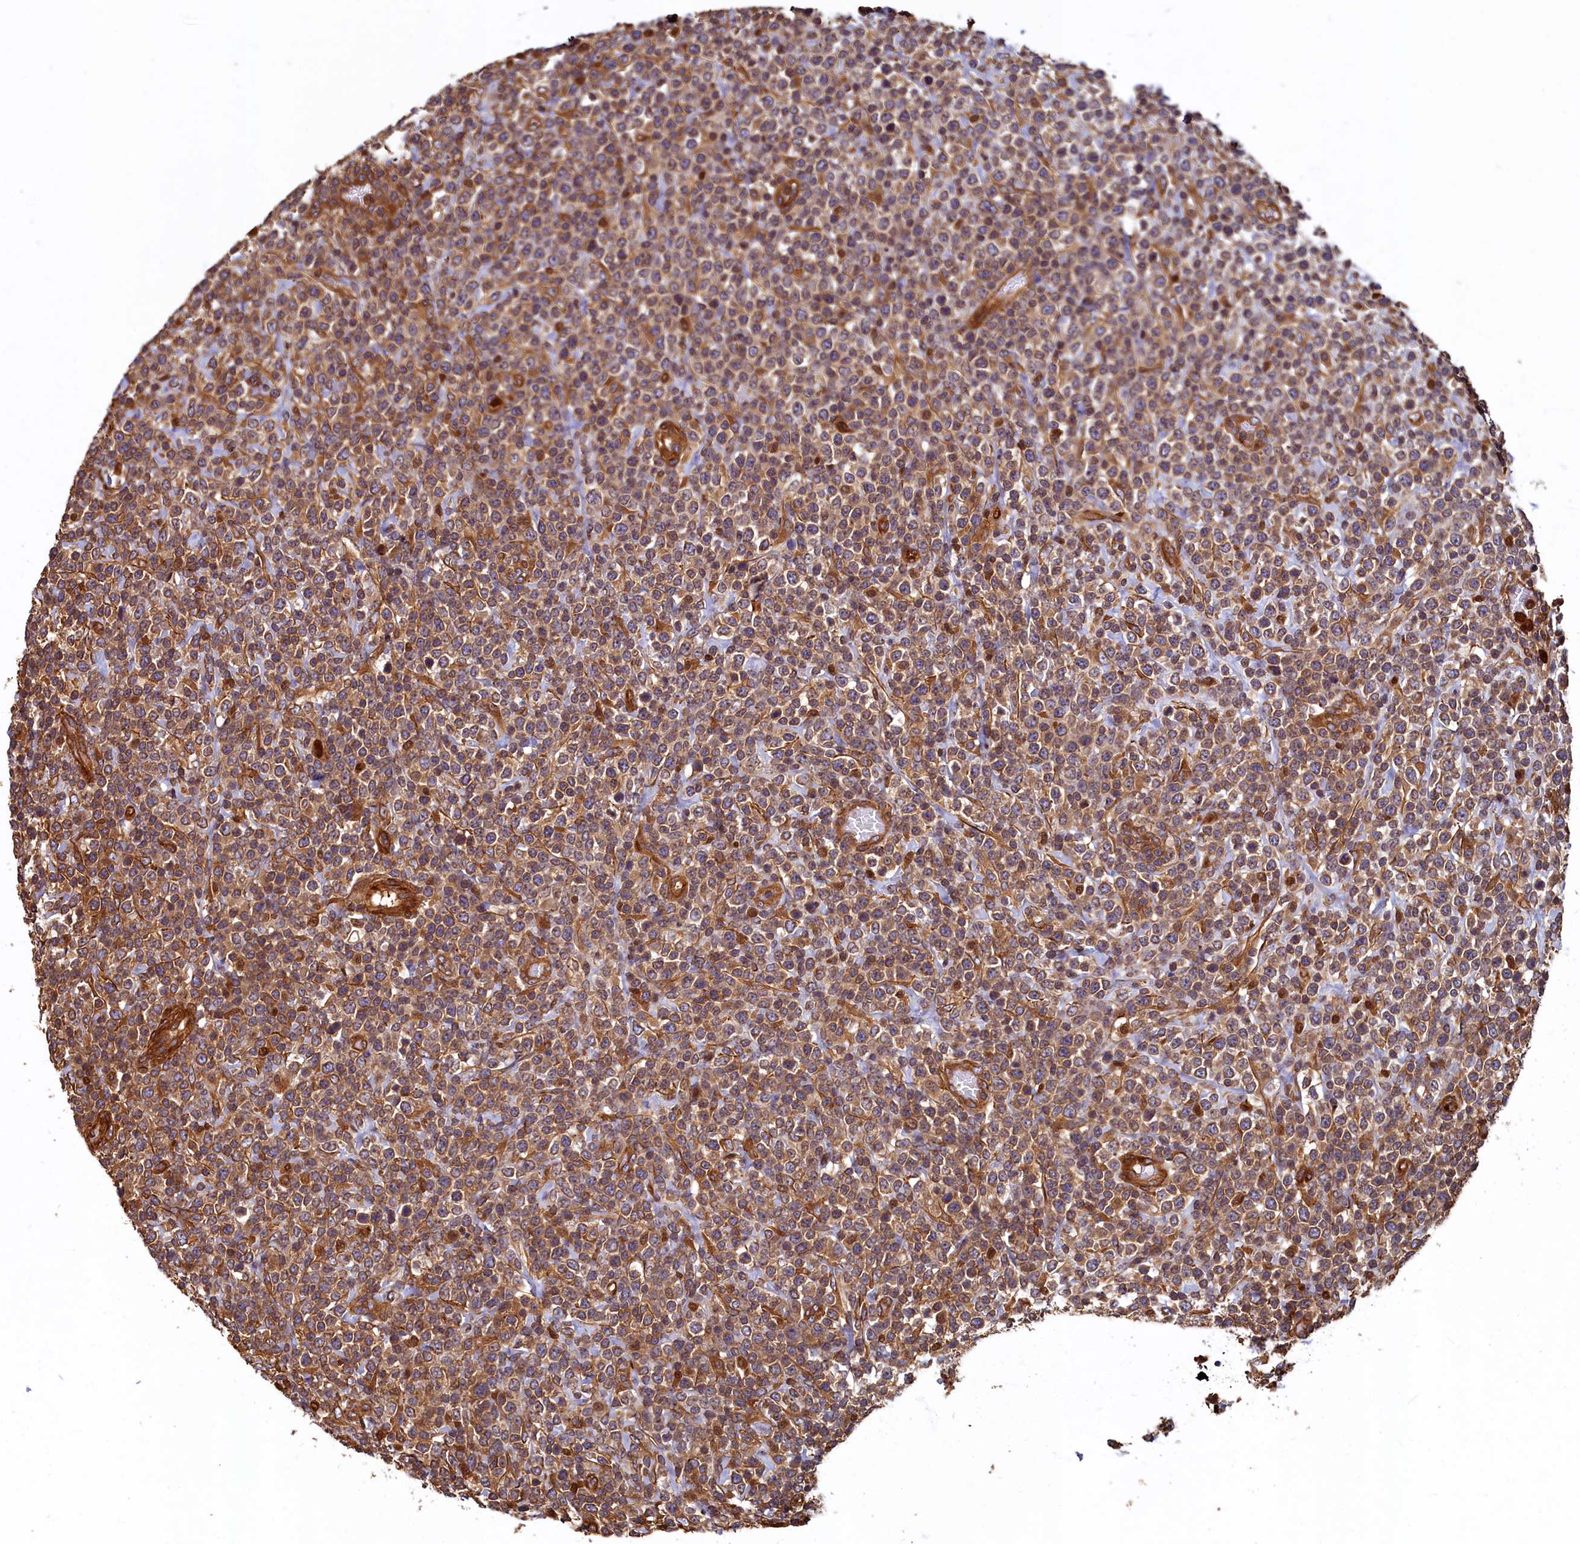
{"staining": {"intensity": "moderate", "quantity": ">75%", "location": "cytoplasmic/membranous"}, "tissue": "lymphoma", "cell_type": "Tumor cells", "image_type": "cancer", "snomed": [{"axis": "morphology", "description": "Malignant lymphoma, non-Hodgkin's type, High grade"}, {"axis": "topography", "description": "Colon"}], "caption": "Human malignant lymphoma, non-Hodgkin's type (high-grade) stained with a brown dye shows moderate cytoplasmic/membranous positive staining in about >75% of tumor cells.", "gene": "CCDC102B", "patient": {"sex": "female", "age": 53}}